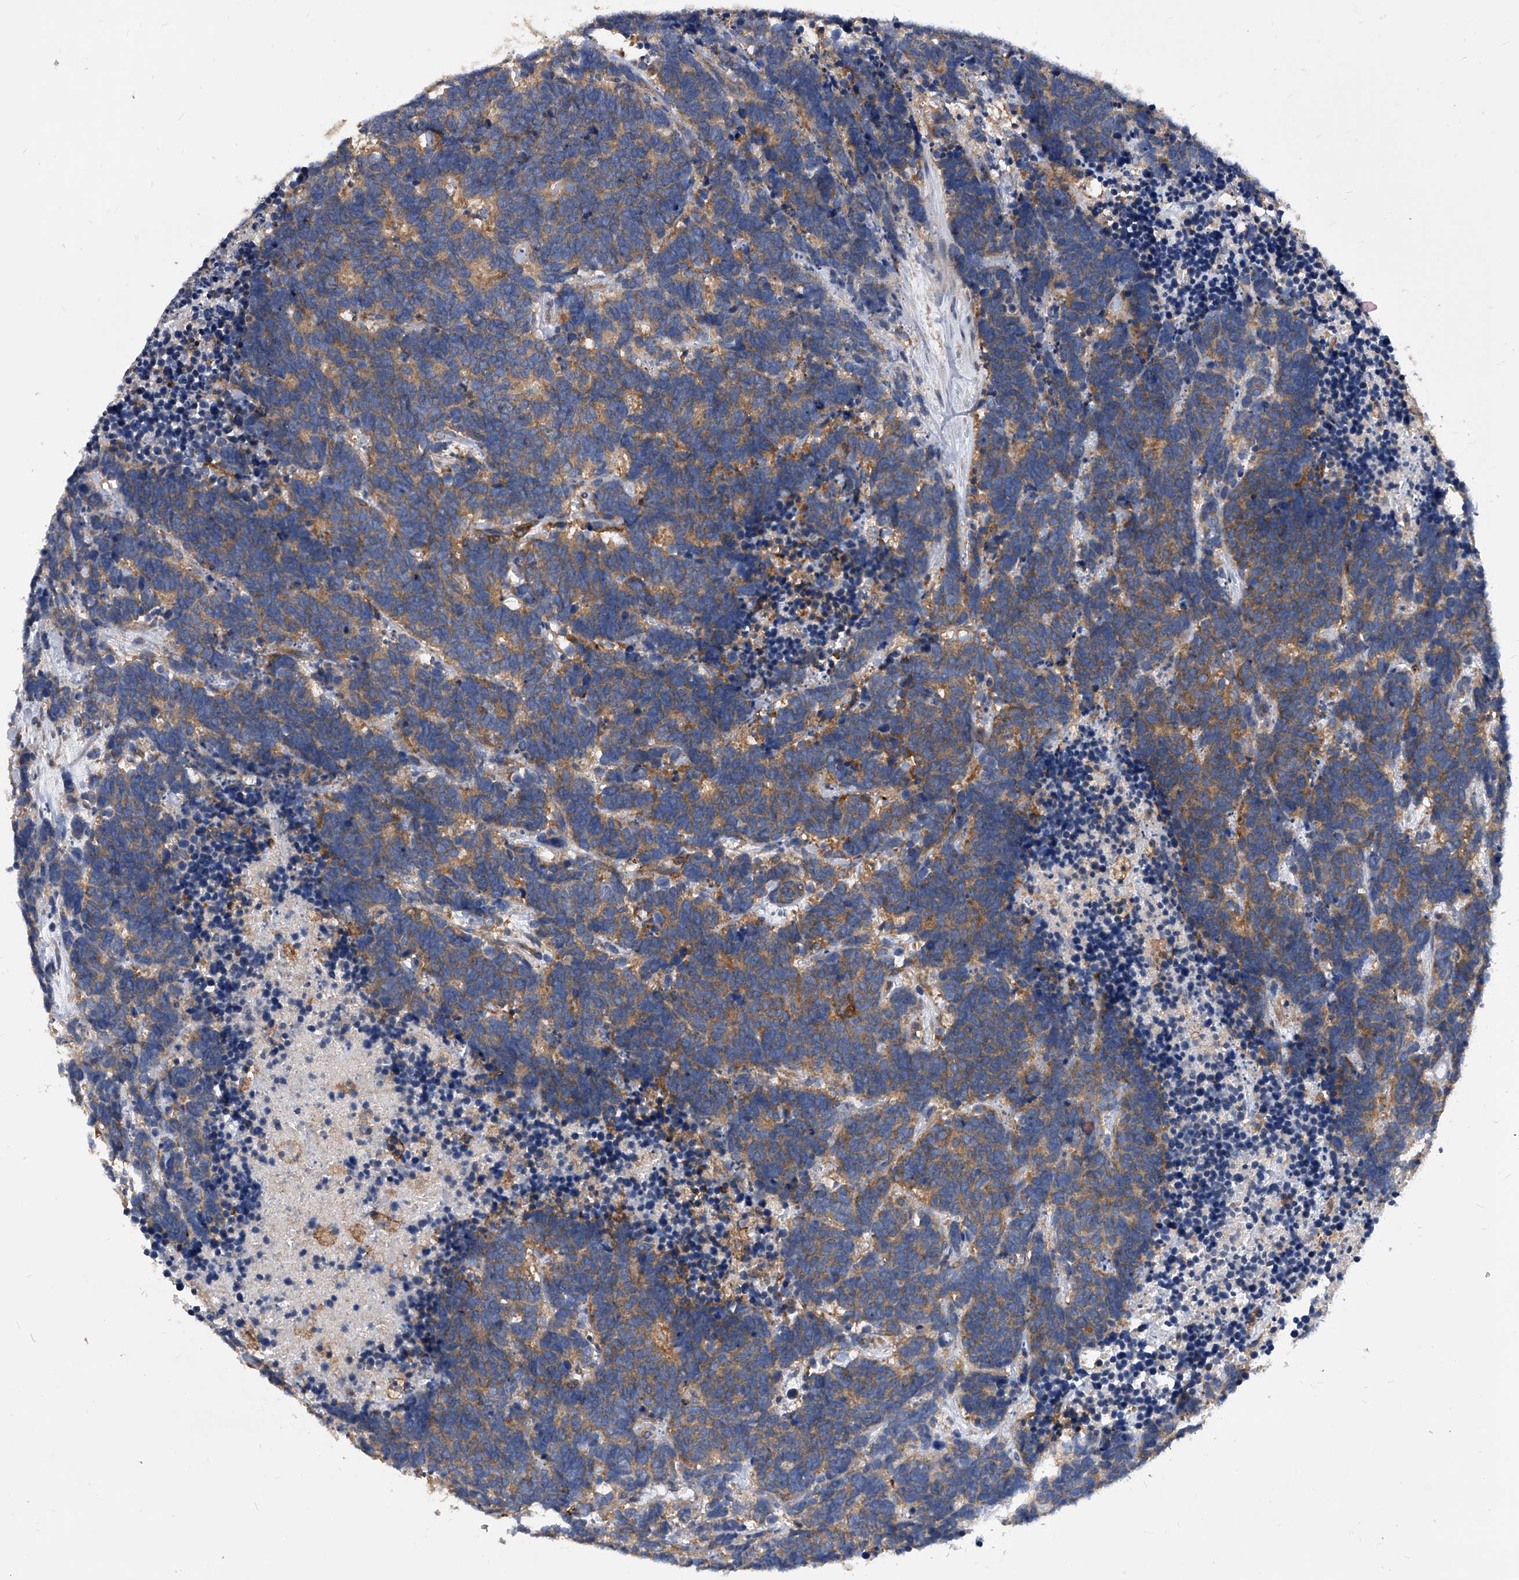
{"staining": {"intensity": "weak", "quantity": ">75%", "location": "cytoplasmic/membranous"}, "tissue": "carcinoid", "cell_type": "Tumor cells", "image_type": "cancer", "snomed": [{"axis": "morphology", "description": "Carcinoma, NOS"}, {"axis": "morphology", "description": "Carcinoid, malignant, NOS"}, {"axis": "topography", "description": "Urinary bladder"}], "caption": "Immunohistochemistry (DAB) staining of carcinoma displays weak cytoplasmic/membranous protein expression in about >75% of tumor cells.", "gene": "ATG5", "patient": {"sex": "male", "age": 57}}